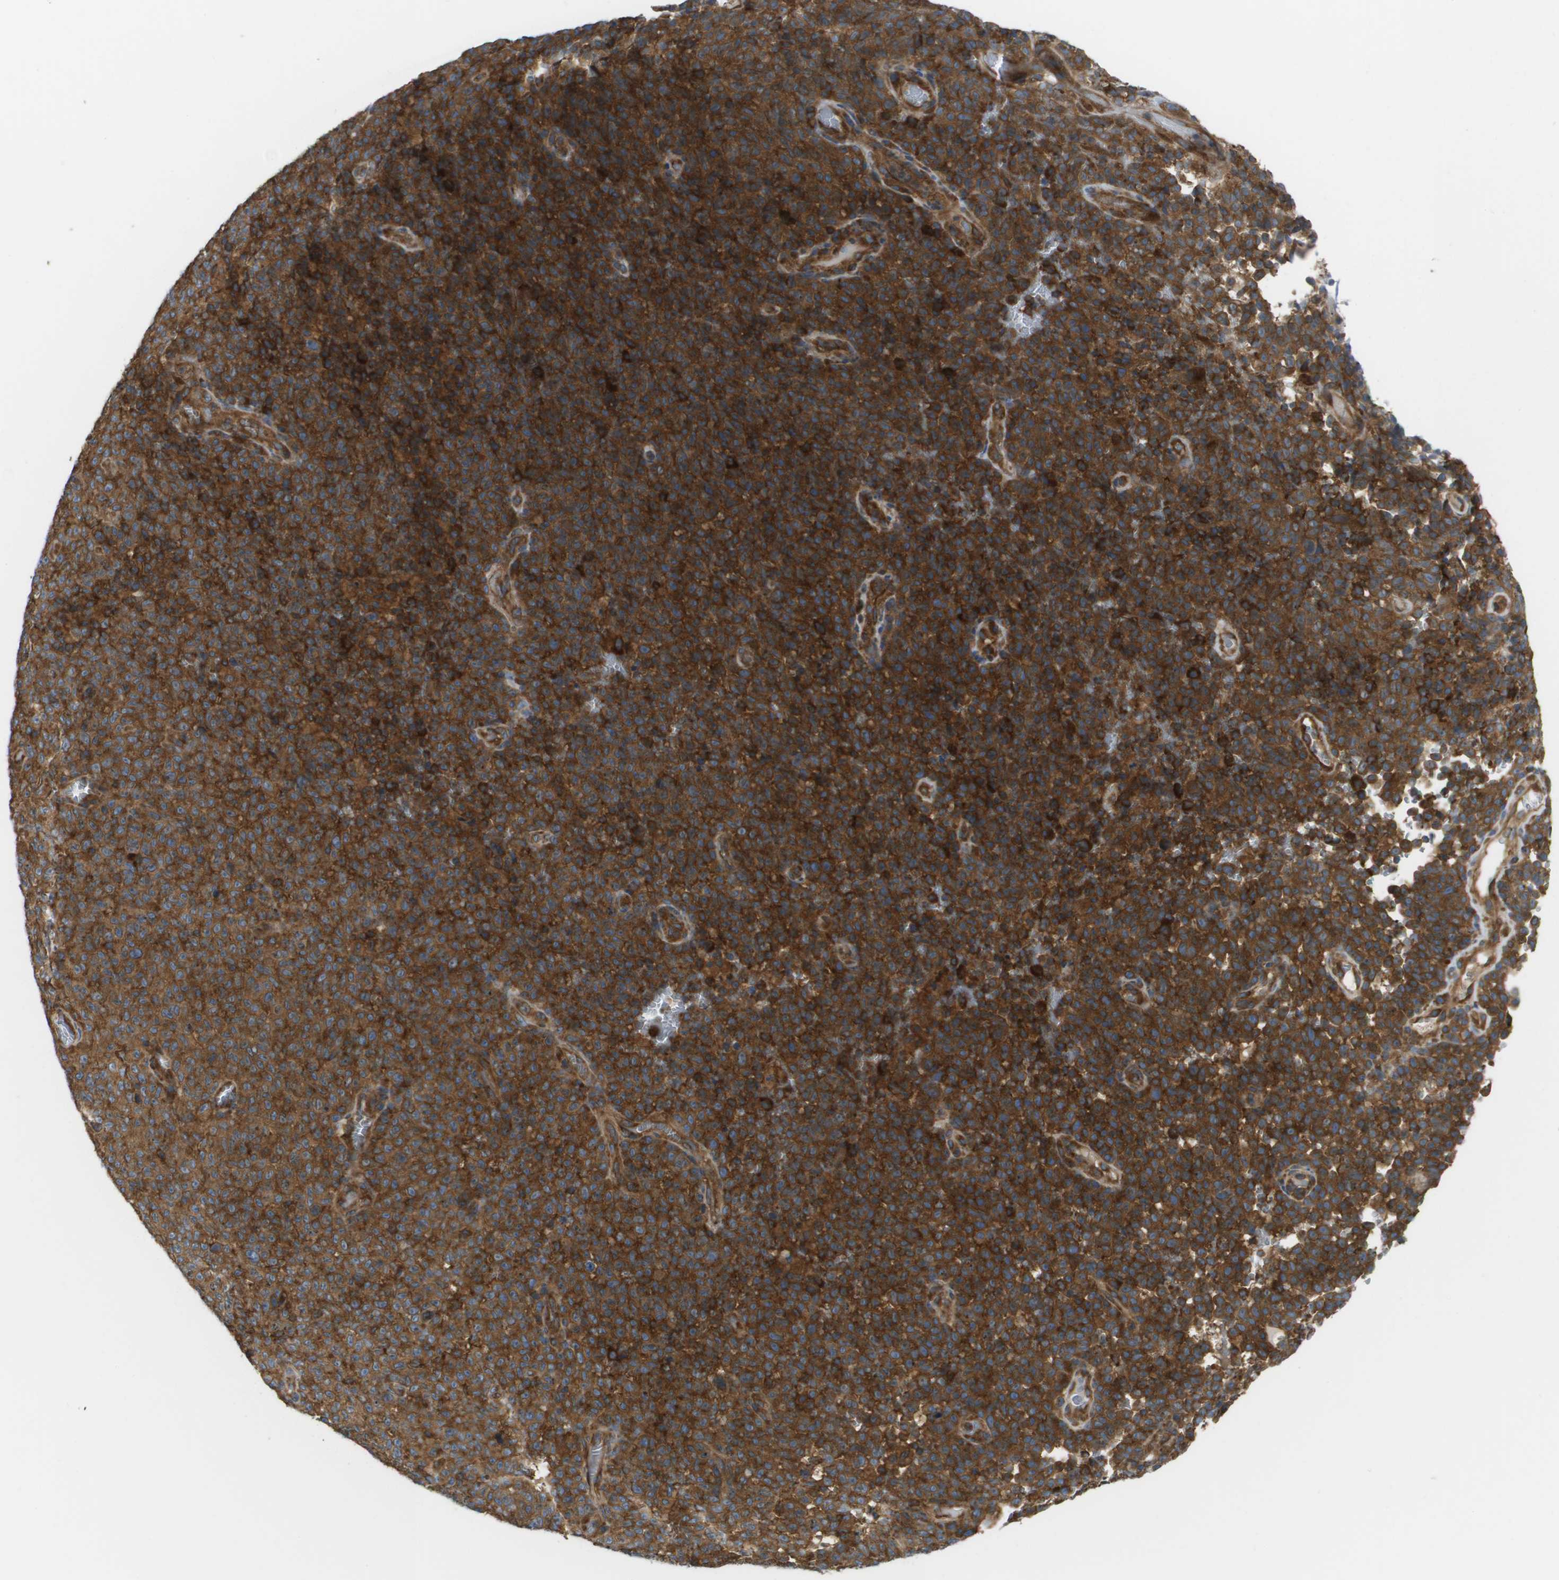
{"staining": {"intensity": "strong", "quantity": ">75%", "location": "cytoplasmic/membranous"}, "tissue": "melanoma", "cell_type": "Tumor cells", "image_type": "cancer", "snomed": [{"axis": "morphology", "description": "Malignant melanoma, NOS"}, {"axis": "topography", "description": "Skin"}], "caption": "Protein staining of melanoma tissue reveals strong cytoplasmic/membranous positivity in about >75% of tumor cells.", "gene": "EIF4G2", "patient": {"sex": "female", "age": 82}}